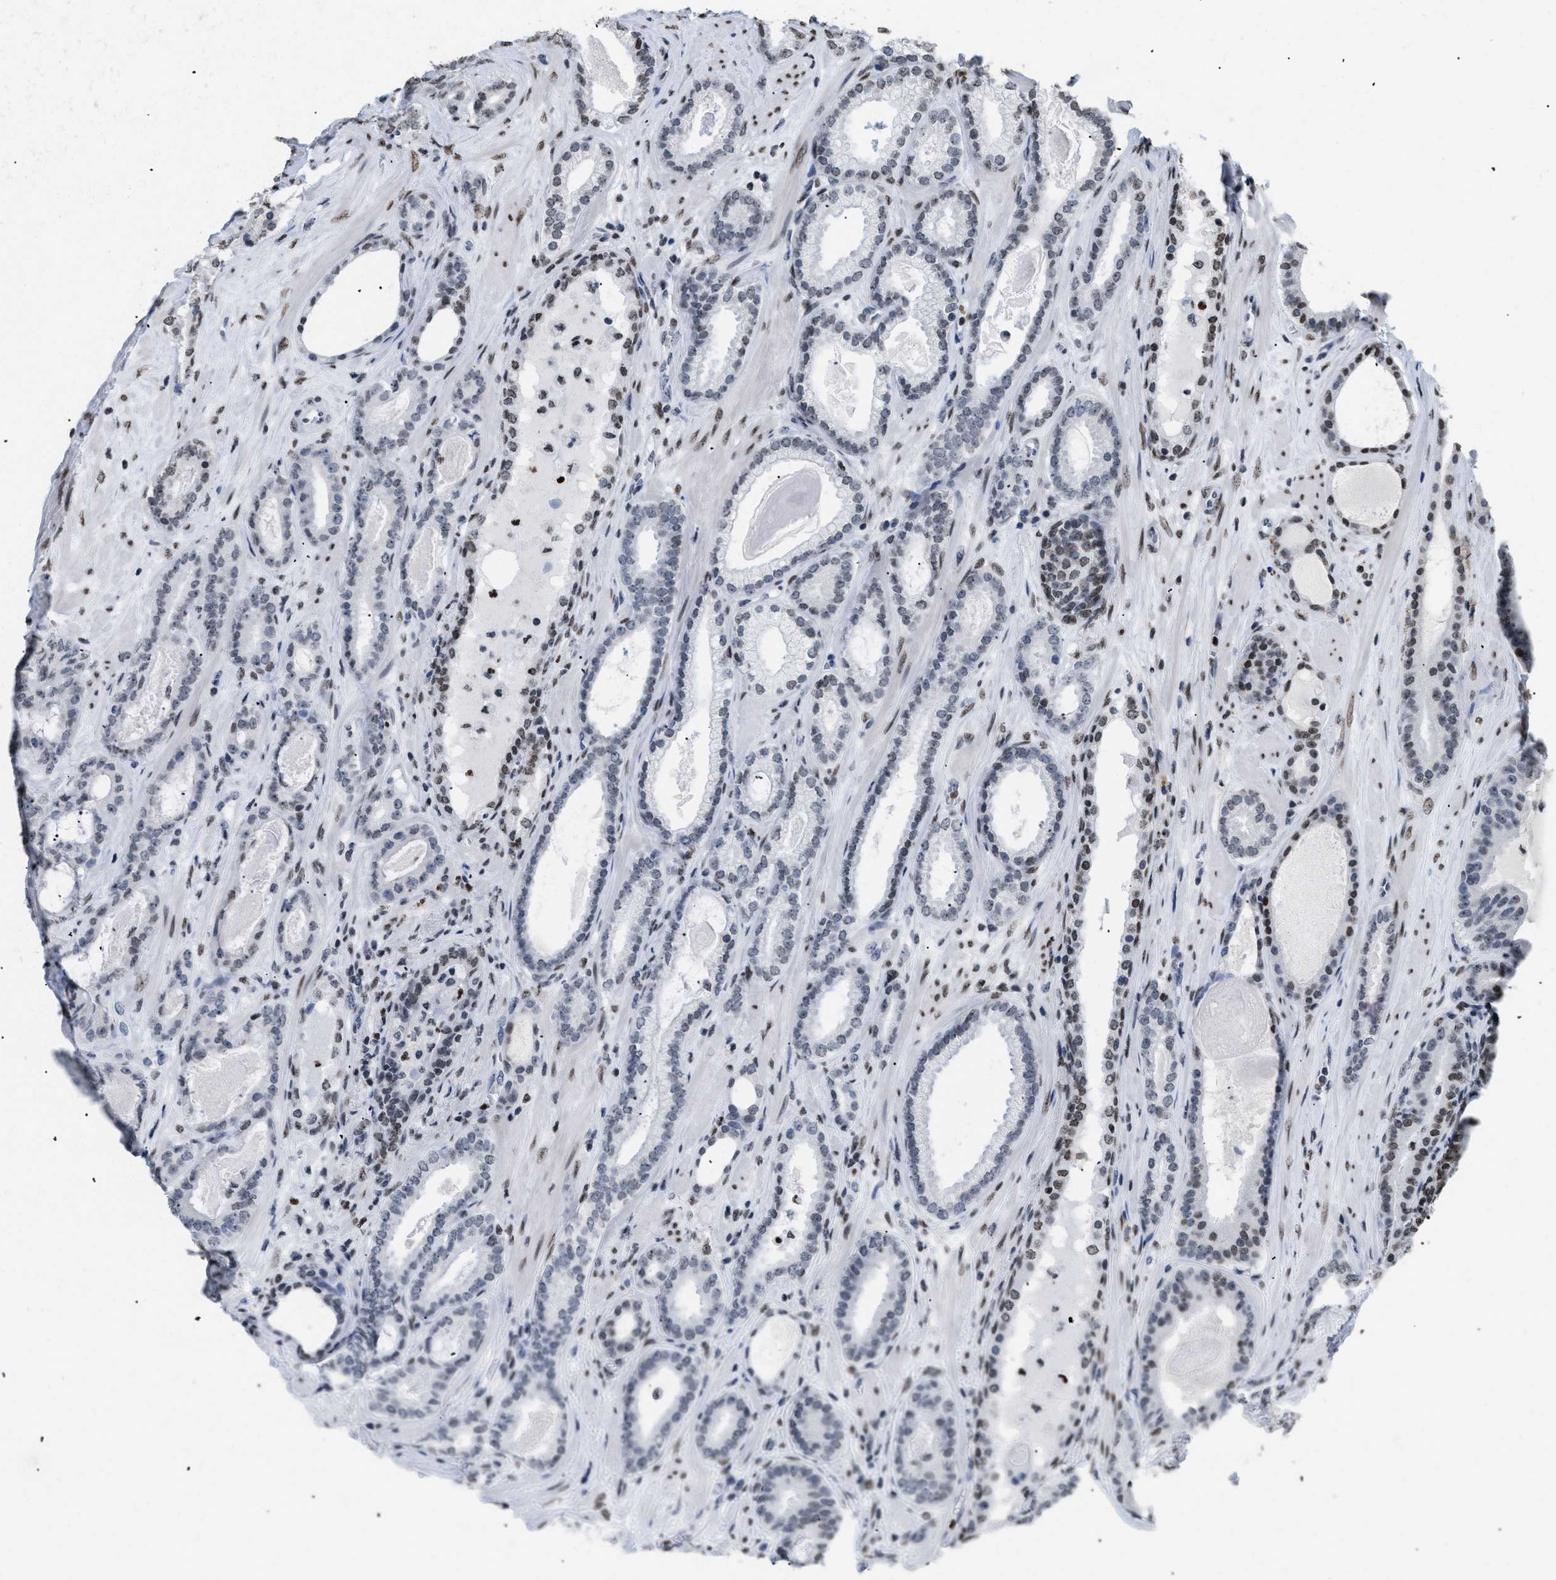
{"staining": {"intensity": "negative", "quantity": "none", "location": "none"}, "tissue": "prostate cancer", "cell_type": "Tumor cells", "image_type": "cancer", "snomed": [{"axis": "morphology", "description": "Adenocarcinoma, High grade"}, {"axis": "topography", "description": "Prostate"}], "caption": "High power microscopy micrograph of an immunohistochemistry (IHC) photomicrograph of prostate cancer (adenocarcinoma (high-grade)), revealing no significant staining in tumor cells. (Immunohistochemistry (ihc), brightfield microscopy, high magnification).", "gene": "HMGN2", "patient": {"sex": "male", "age": 60}}